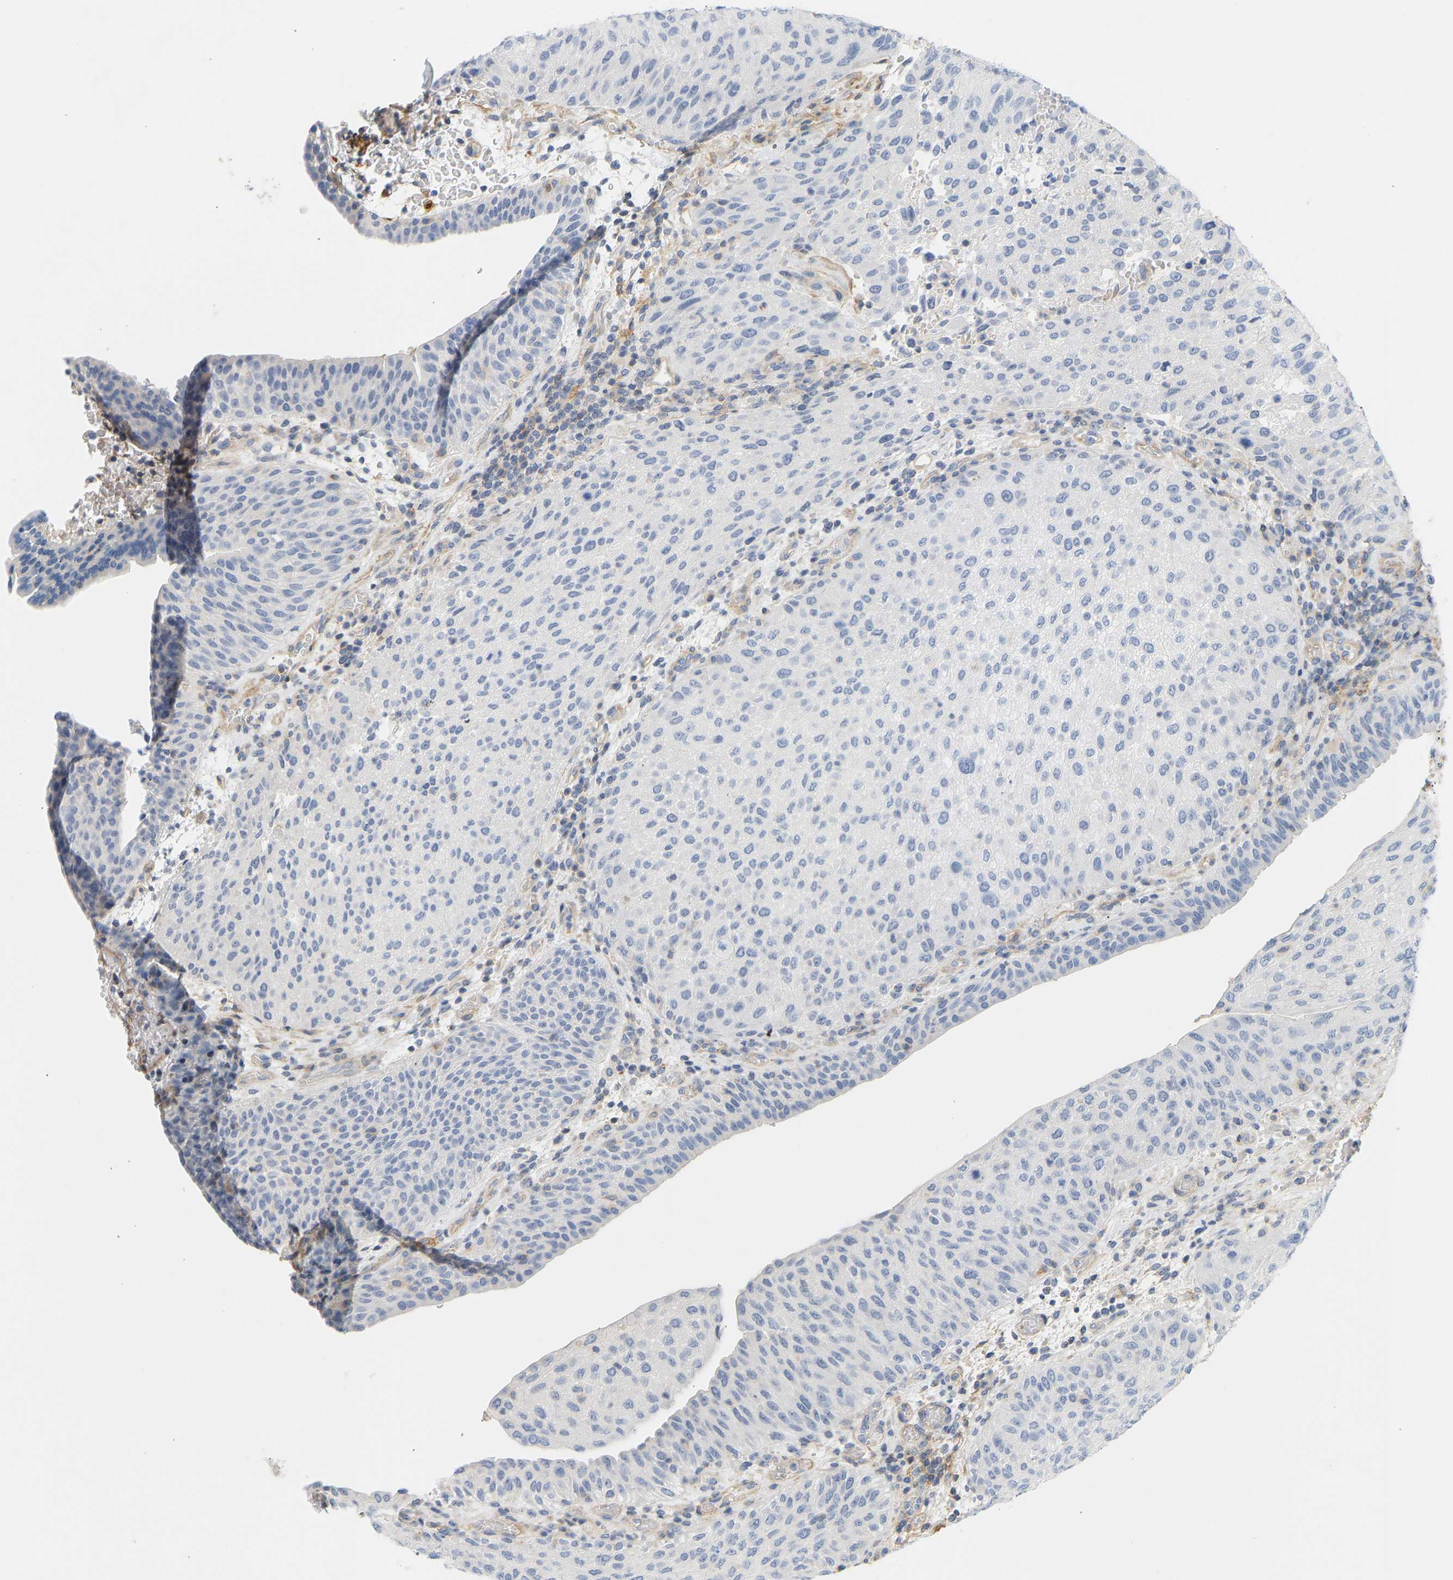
{"staining": {"intensity": "negative", "quantity": "none", "location": "none"}, "tissue": "urothelial cancer", "cell_type": "Tumor cells", "image_type": "cancer", "snomed": [{"axis": "morphology", "description": "Urothelial carcinoma, Low grade"}, {"axis": "morphology", "description": "Urothelial carcinoma, High grade"}, {"axis": "topography", "description": "Urinary bladder"}], "caption": "IHC of urothelial cancer displays no staining in tumor cells.", "gene": "BVES", "patient": {"sex": "male", "age": 35}}